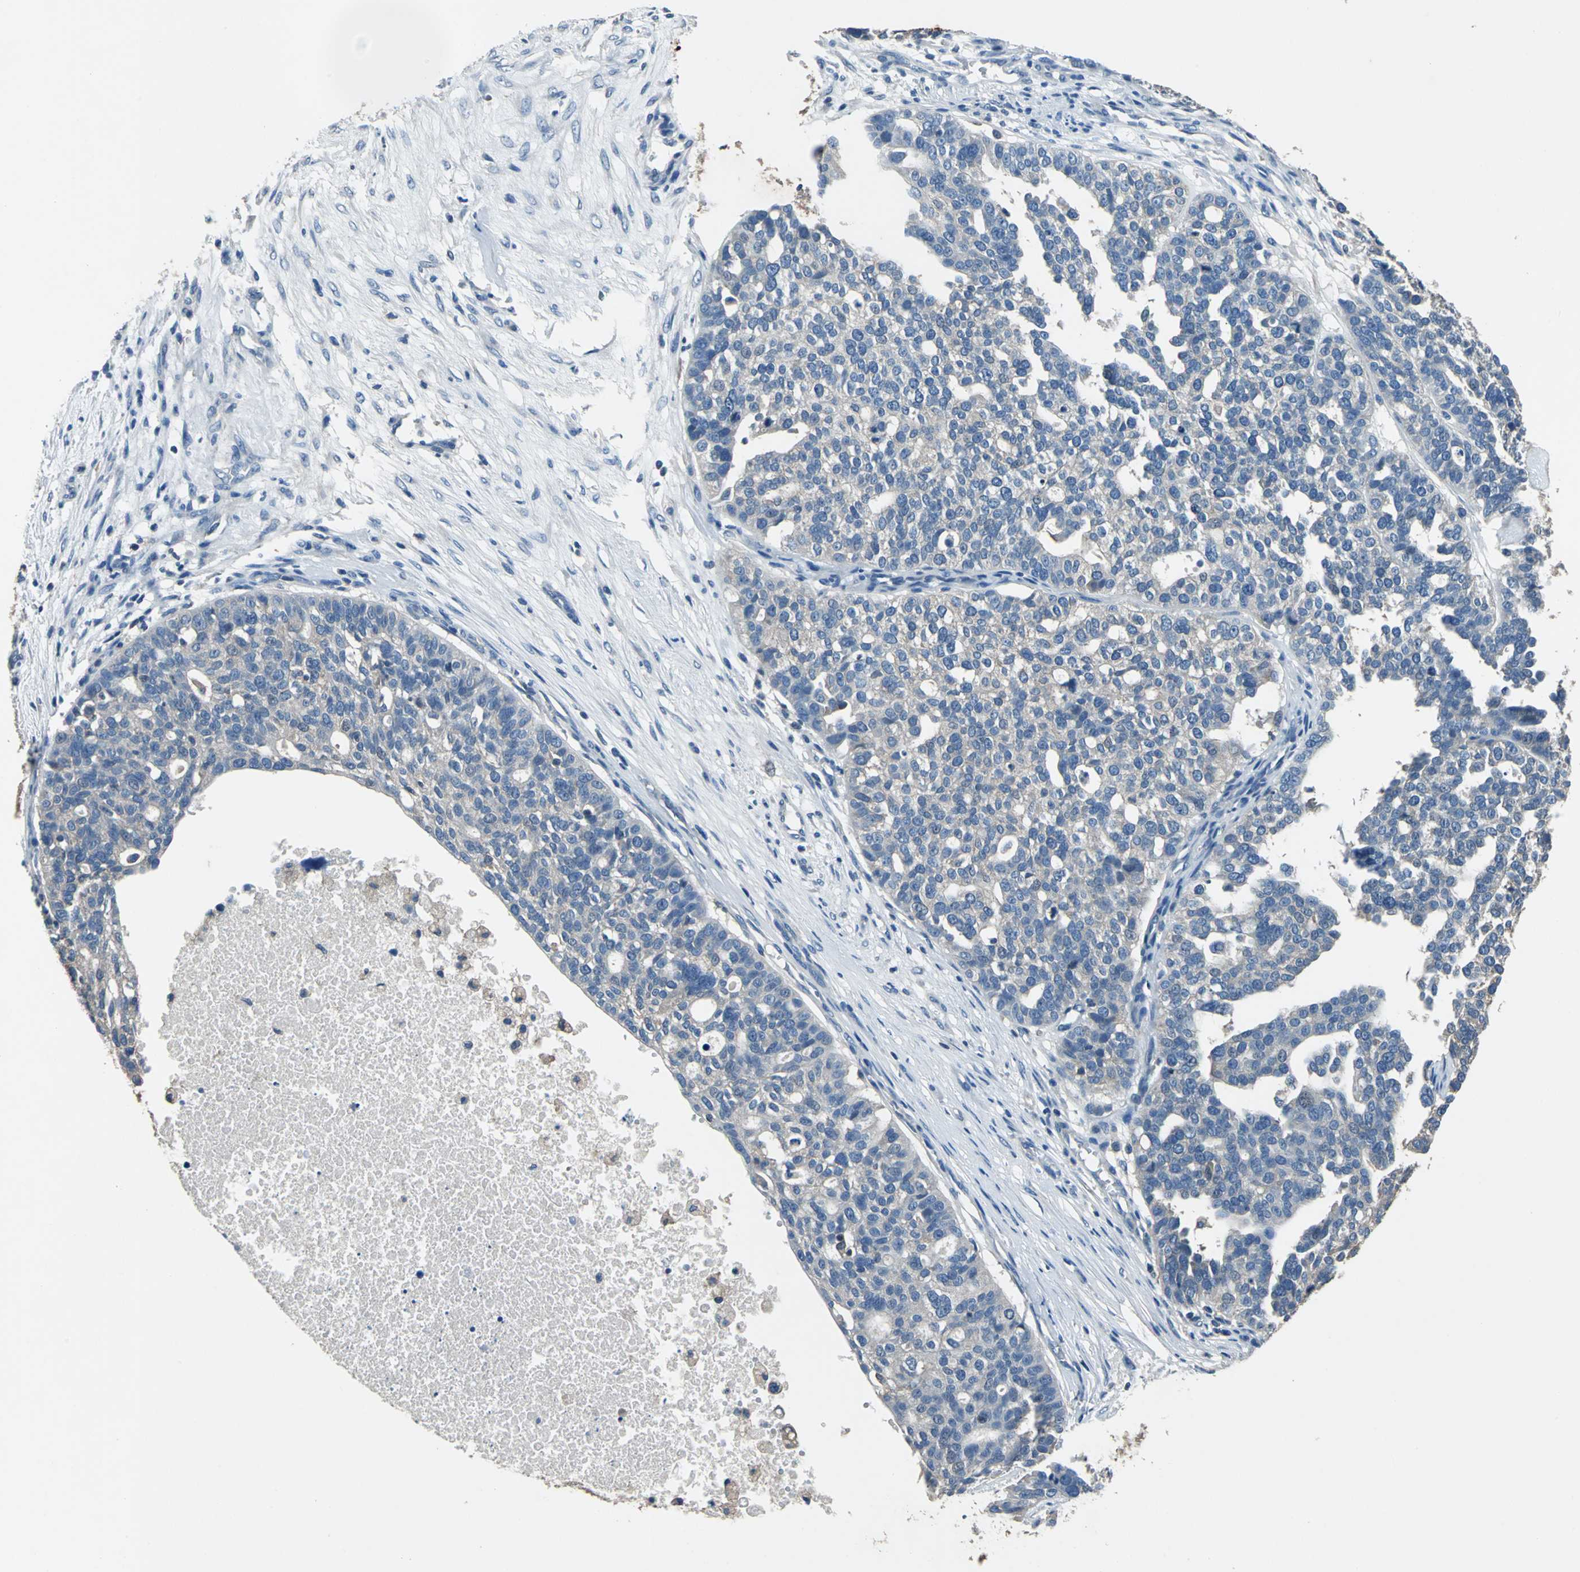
{"staining": {"intensity": "negative", "quantity": "none", "location": "none"}, "tissue": "ovarian cancer", "cell_type": "Tumor cells", "image_type": "cancer", "snomed": [{"axis": "morphology", "description": "Cystadenocarcinoma, serous, NOS"}, {"axis": "topography", "description": "Ovary"}], "caption": "IHC image of ovarian cancer (serous cystadenocarcinoma) stained for a protein (brown), which reveals no positivity in tumor cells. (Brightfield microscopy of DAB IHC at high magnification).", "gene": "PRKCA", "patient": {"sex": "female", "age": 59}}